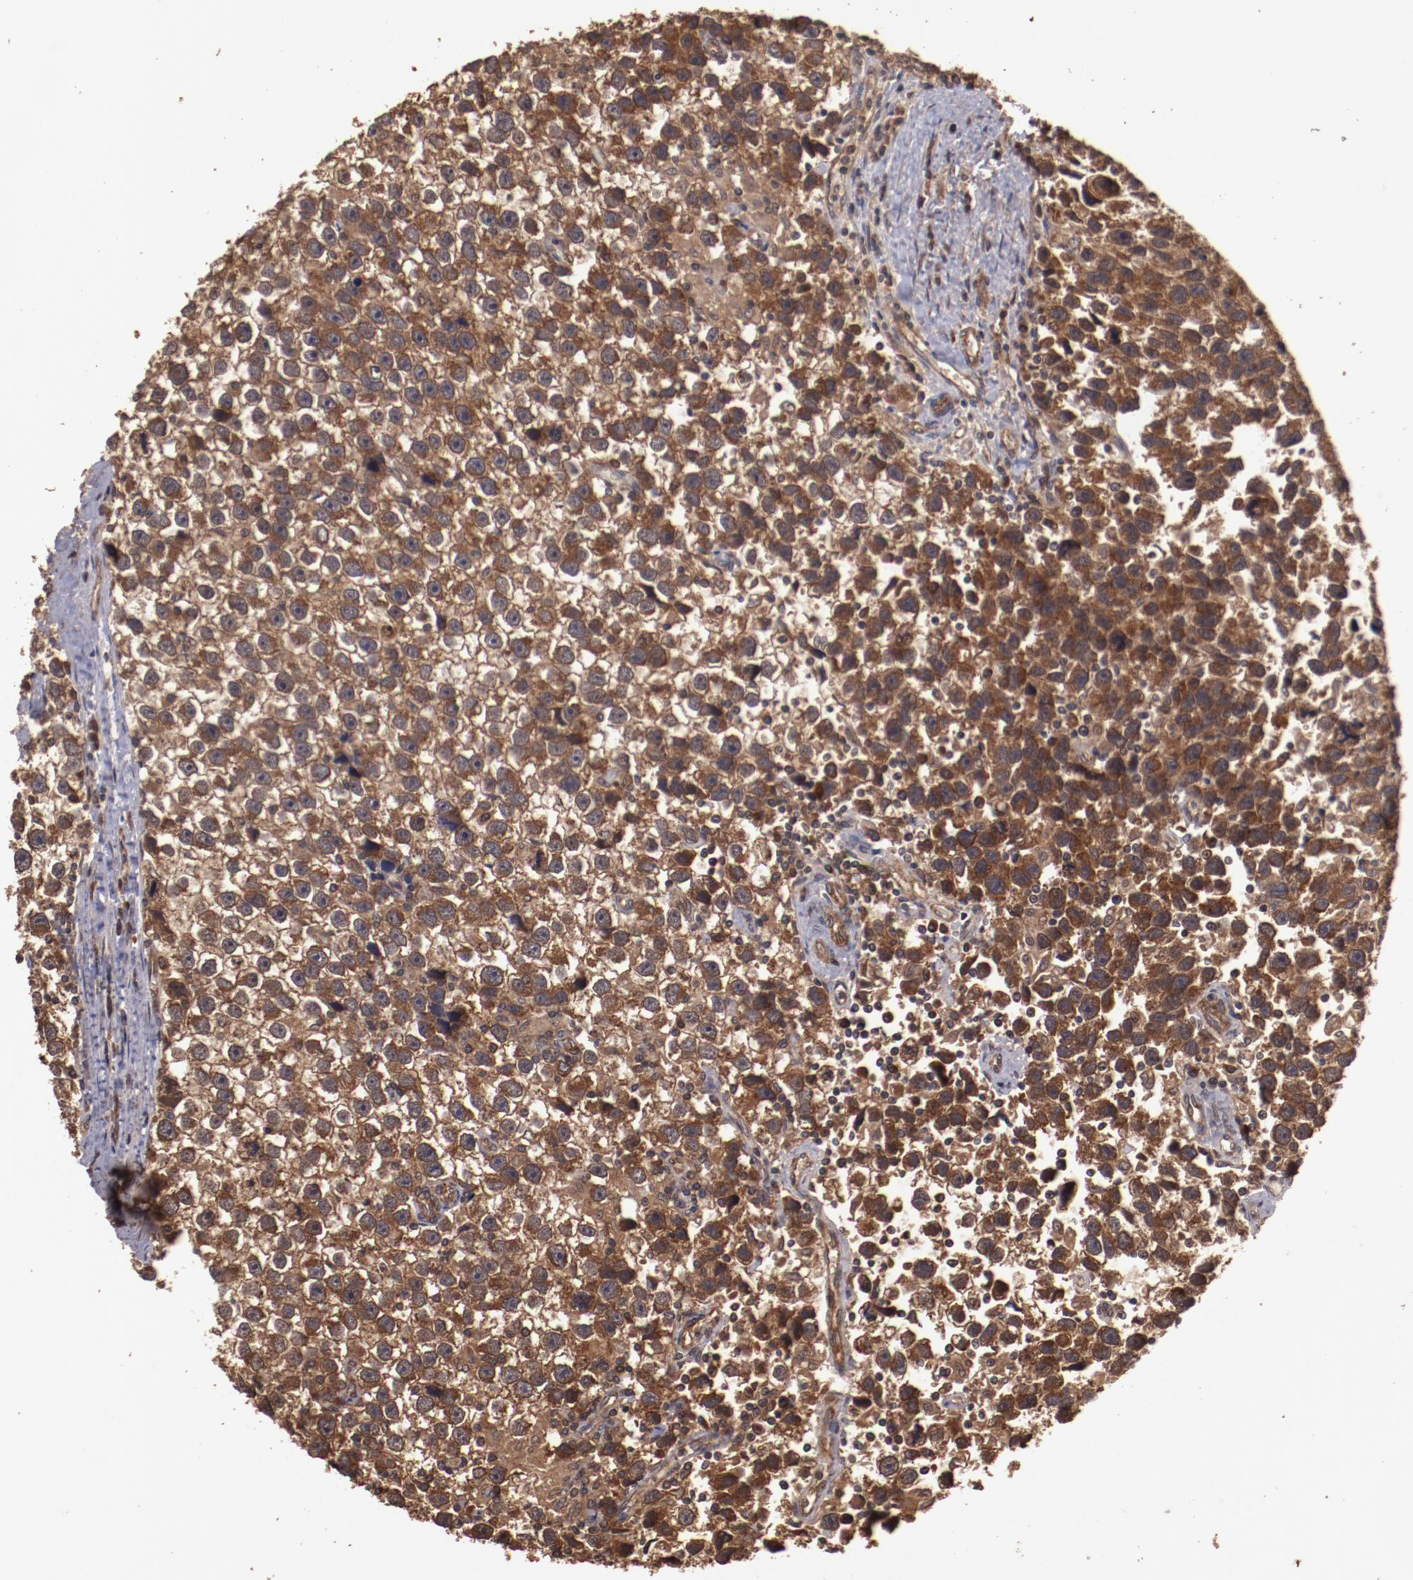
{"staining": {"intensity": "strong", "quantity": ">75%", "location": "cytoplasmic/membranous"}, "tissue": "testis cancer", "cell_type": "Tumor cells", "image_type": "cancer", "snomed": [{"axis": "morphology", "description": "Seminoma, NOS"}, {"axis": "topography", "description": "Testis"}], "caption": "Immunohistochemical staining of testis cancer (seminoma) demonstrates high levels of strong cytoplasmic/membranous expression in about >75% of tumor cells. The staining was performed using DAB to visualize the protein expression in brown, while the nuclei were stained in blue with hematoxylin (Magnification: 20x).", "gene": "TXNDC16", "patient": {"sex": "male", "age": 43}}